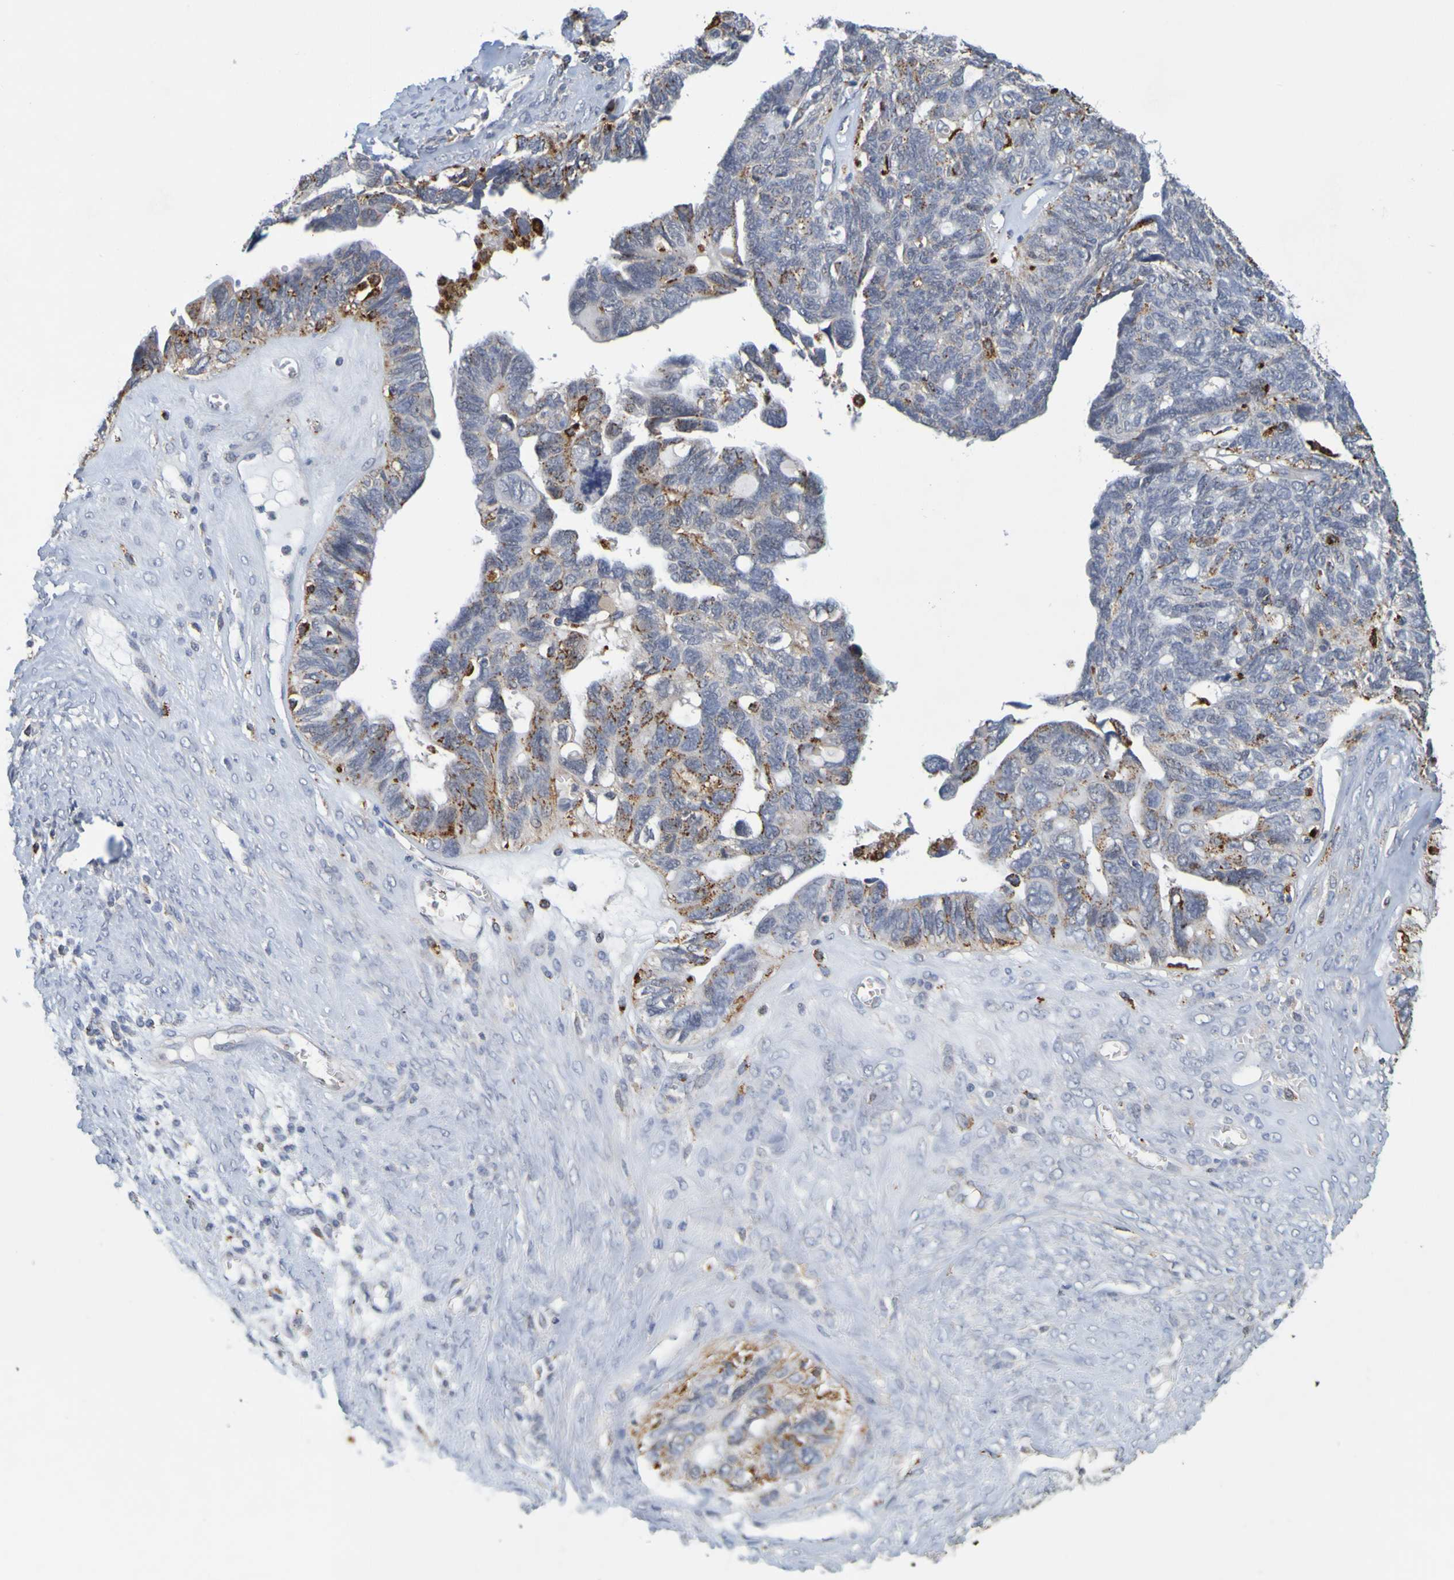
{"staining": {"intensity": "moderate", "quantity": "<25%", "location": "cytoplasmic/membranous"}, "tissue": "ovarian cancer", "cell_type": "Tumor cells", "image_type": "cancer", "snomed": [{"axis": "morphology", "description": "Cystadenocarcinoma, serous, NOS"}, {"axis": "topography", "description": "Ovary"}], "caption": "Tumor cells display moderate cytoplasmic/membranous expression in about <25% of cells in ovarian cancer. (Brightfield microscopy of DAB IHC at high magnification).", "gene": "TPH1", "patient": {"sex": "female", "age": 79}}